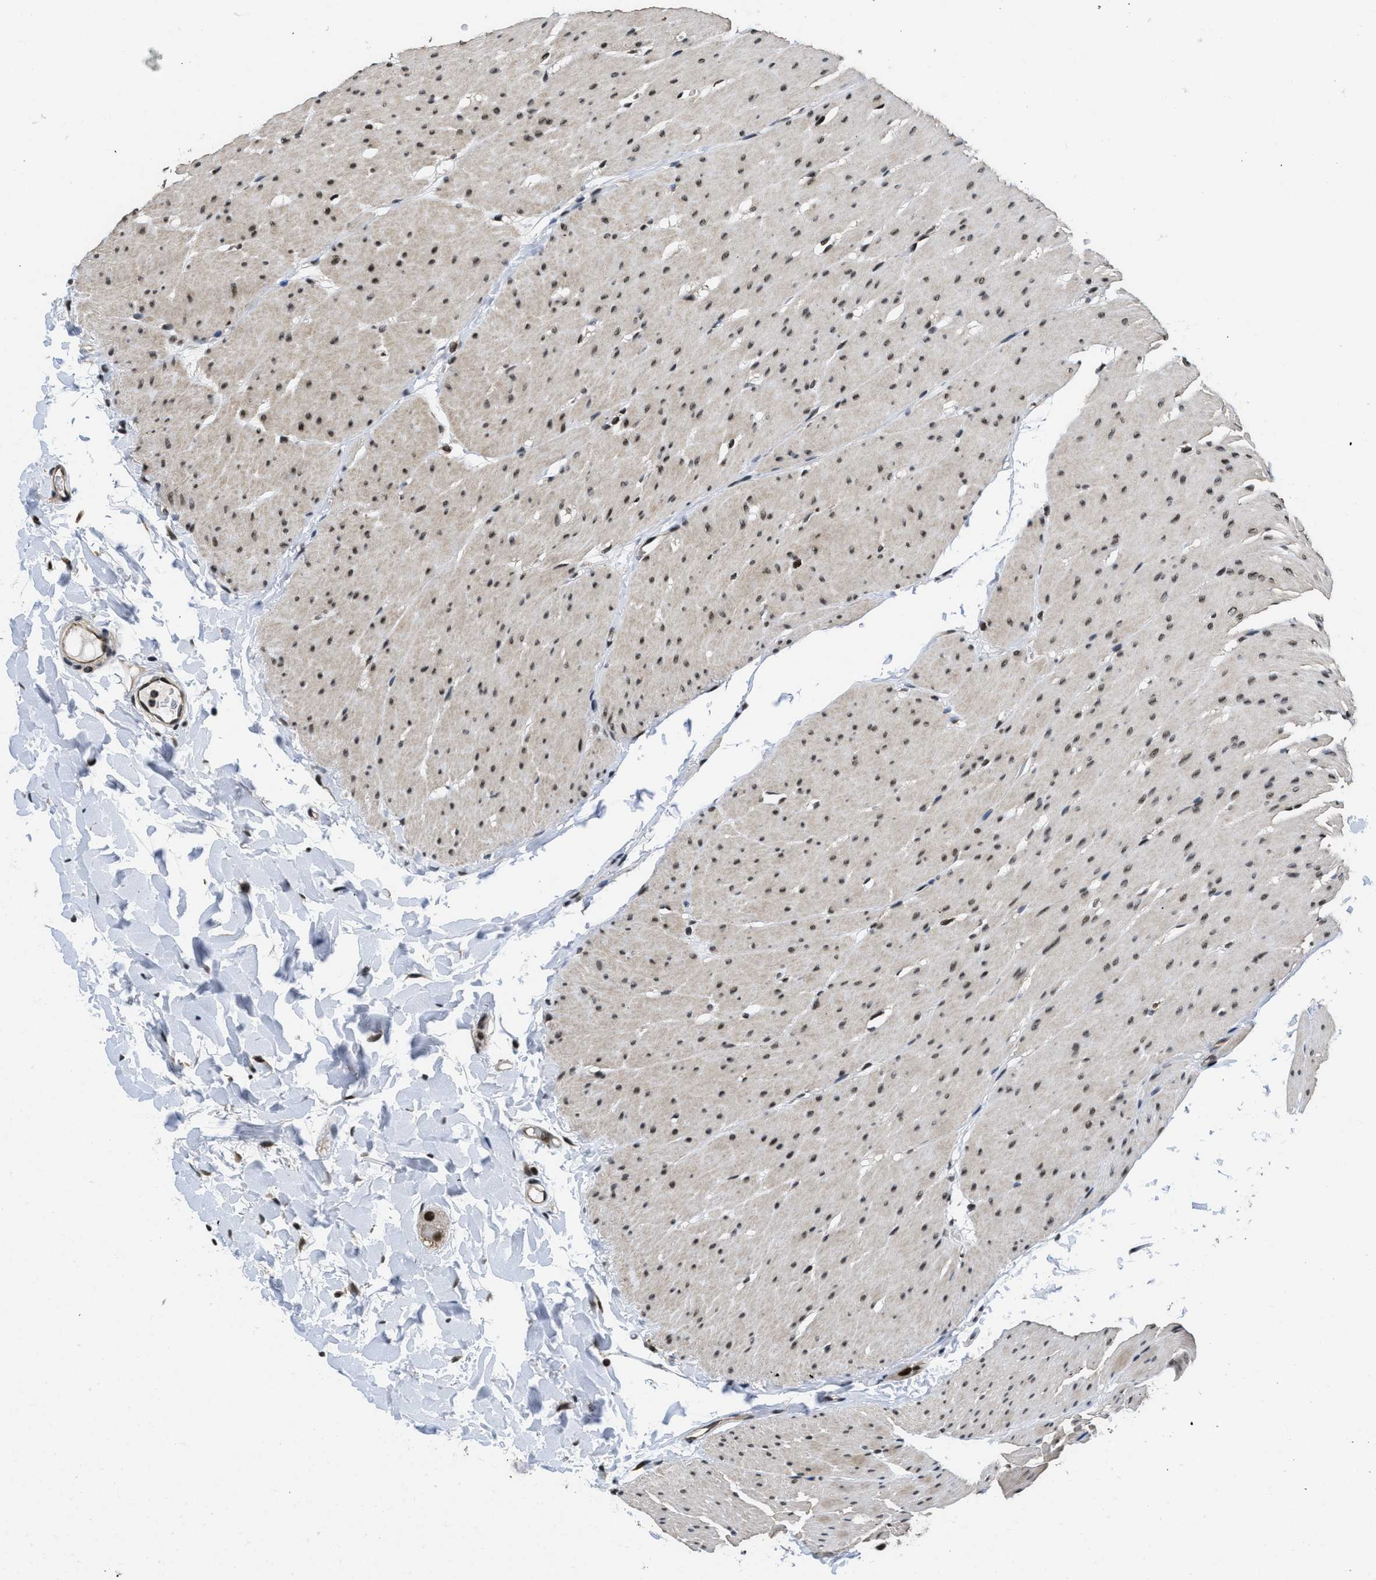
{"staining": {"intensity": "moderate", "quantity": ">75%", "location": "nuclear"}, "tissue": "colon", "cell_type": "Endothelial cells", "image_type": "normal", "snomed": [{"axis": "morphology", "description": "Normal tissue, NOS"}, {"axis": "topography", "description": "Smooth muscle"}, {"axis": "topography", "description": "Colon"}], "caption": "This is an image of immunohistochemistry (IHC) staining of benign colon, which shows moderate staining in the nuclear of endothelial cells.", "gene": "CUL4B", "patient": {"sex": "male", "age": 67}}